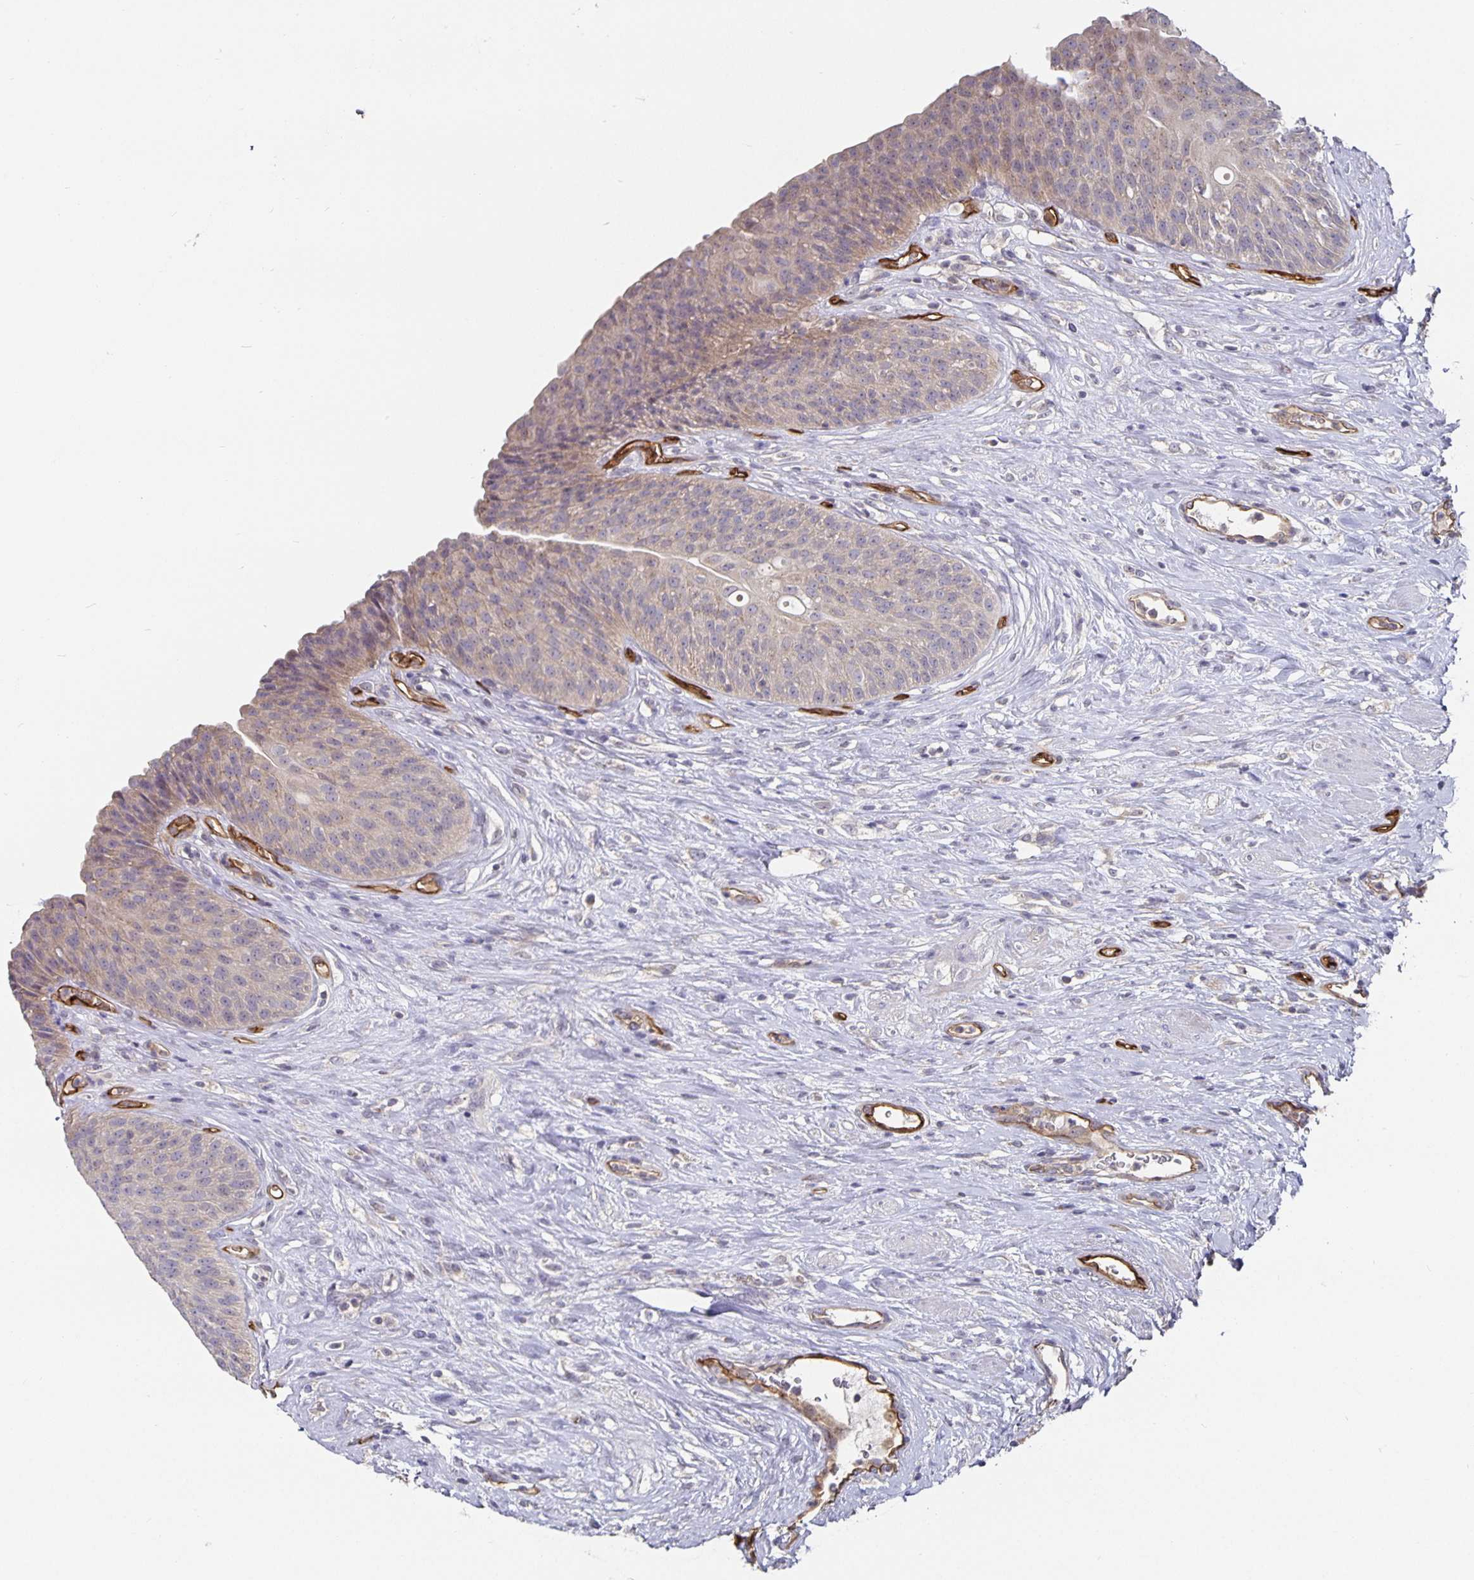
{"staining": {"intensity": "weak", "quantity": "<25%", "location": "cytoplasmic/membranous"}, "tissue": "urinary bladder", "cell_type": "Urothelial cells", "image_type": "normal", "snomed": [{"axis": "morphology", "description": "Normal tissue, NOS"}, {"axis": "topography", "description": "Urinary bladder"}], "caption": "Immunohistochemistry (IHC) histopathology image of benign human urinary bladder stained for a protein (brown), which exhibits no expression in urothelial cells.", "gene": "PODXL", "patient": {"sex": "female", "age": 56}}